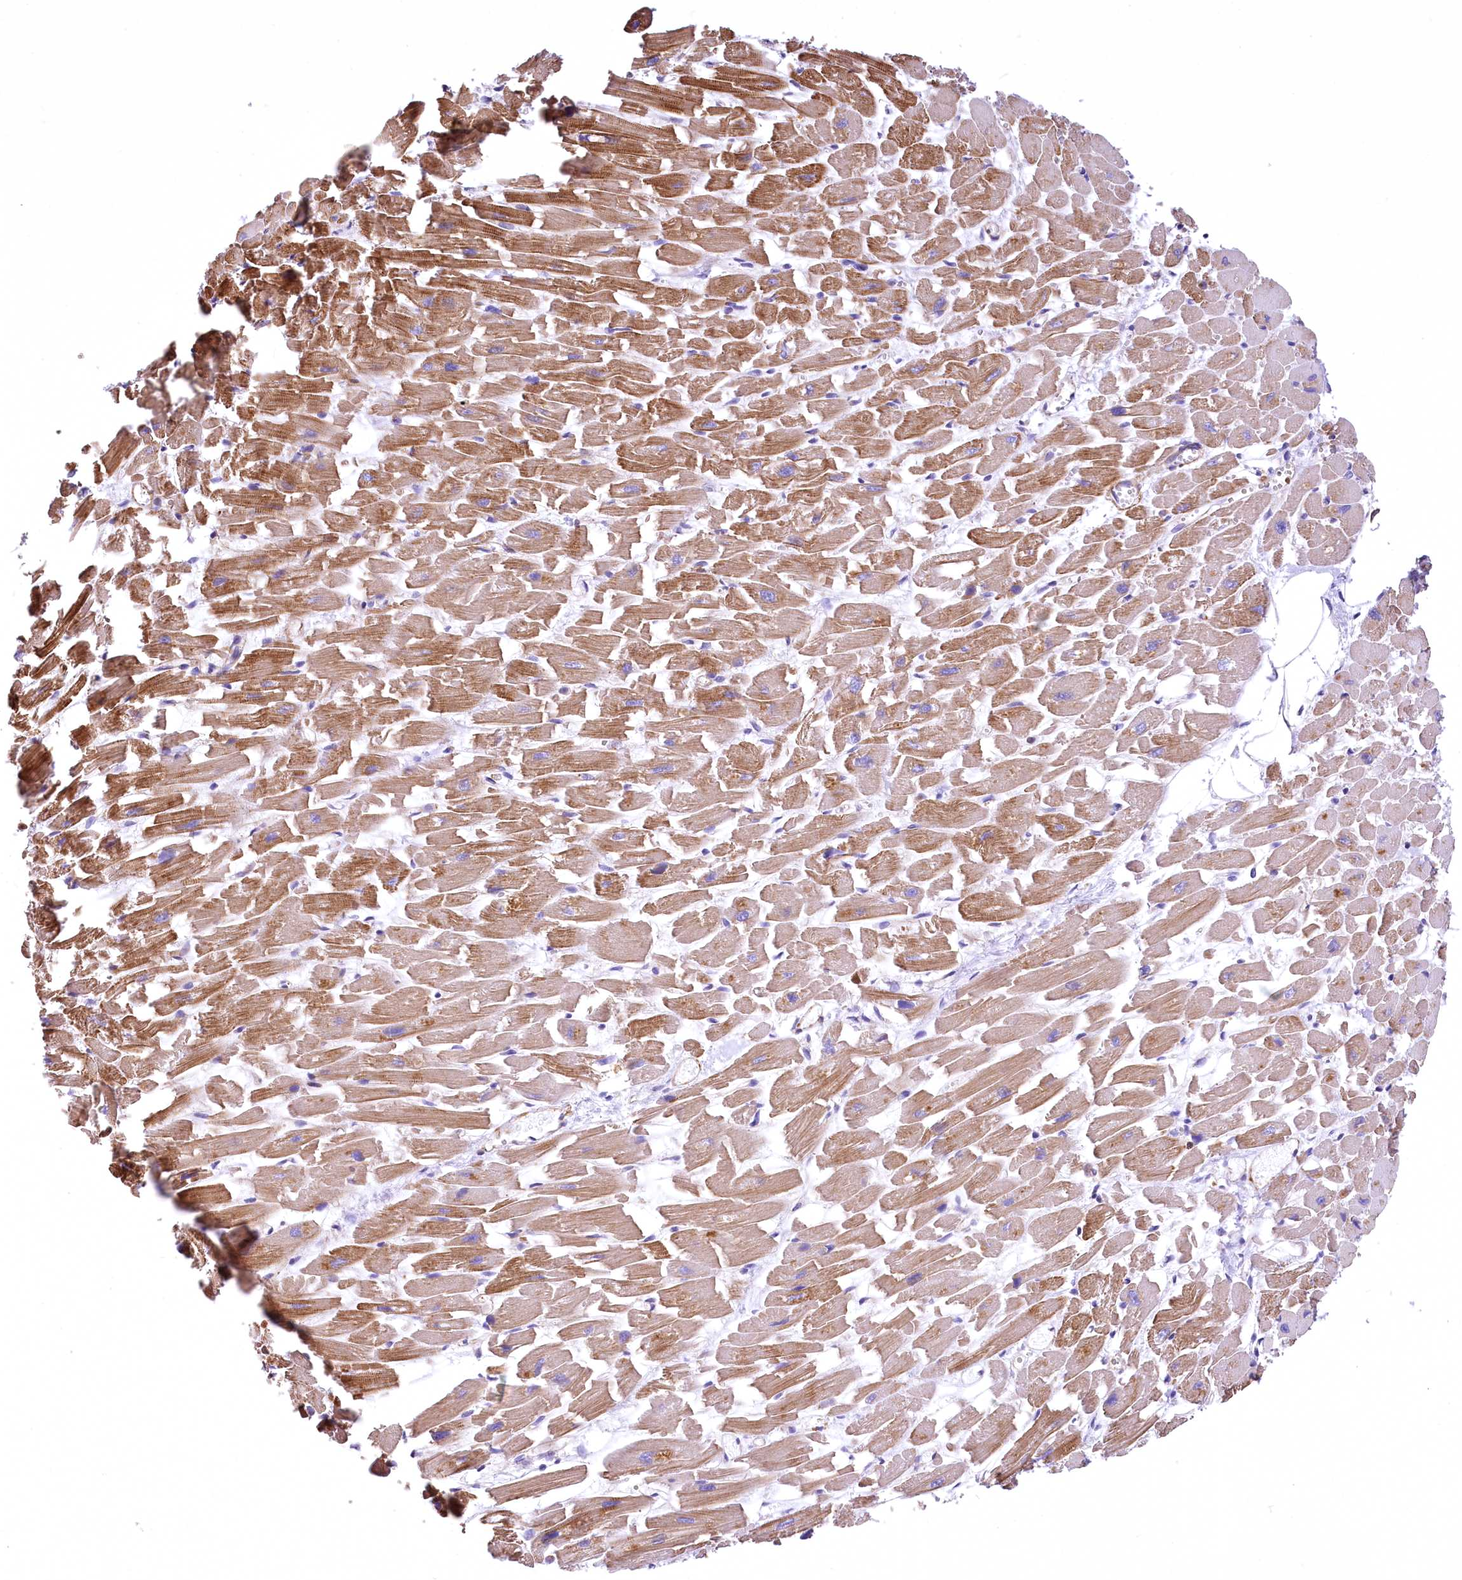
{"staining": {"intensity": "moderate", "quantity": ">75%", "location": "cytoplasmic/membranous"}, "tissue": "heart muscle", "cell_type": "Cardiomyocytes", "image_type": "normal", "snomed": [{"axis": "morphology", "description": "Normal tissue, NOS"}, {"axis": "topography", "description": "Heart"}], "caption": "This photomicrograph exhibits benign heart muscle stained with immunohistochemistry to label a protein in brown. The cytoplasmic/membranous of cardiomyocytes show moderate positivity for the protein. Nuclei are counter-stained blue.", "gene": "DPP3", "patient": {"sex": "female", "age": 64}}